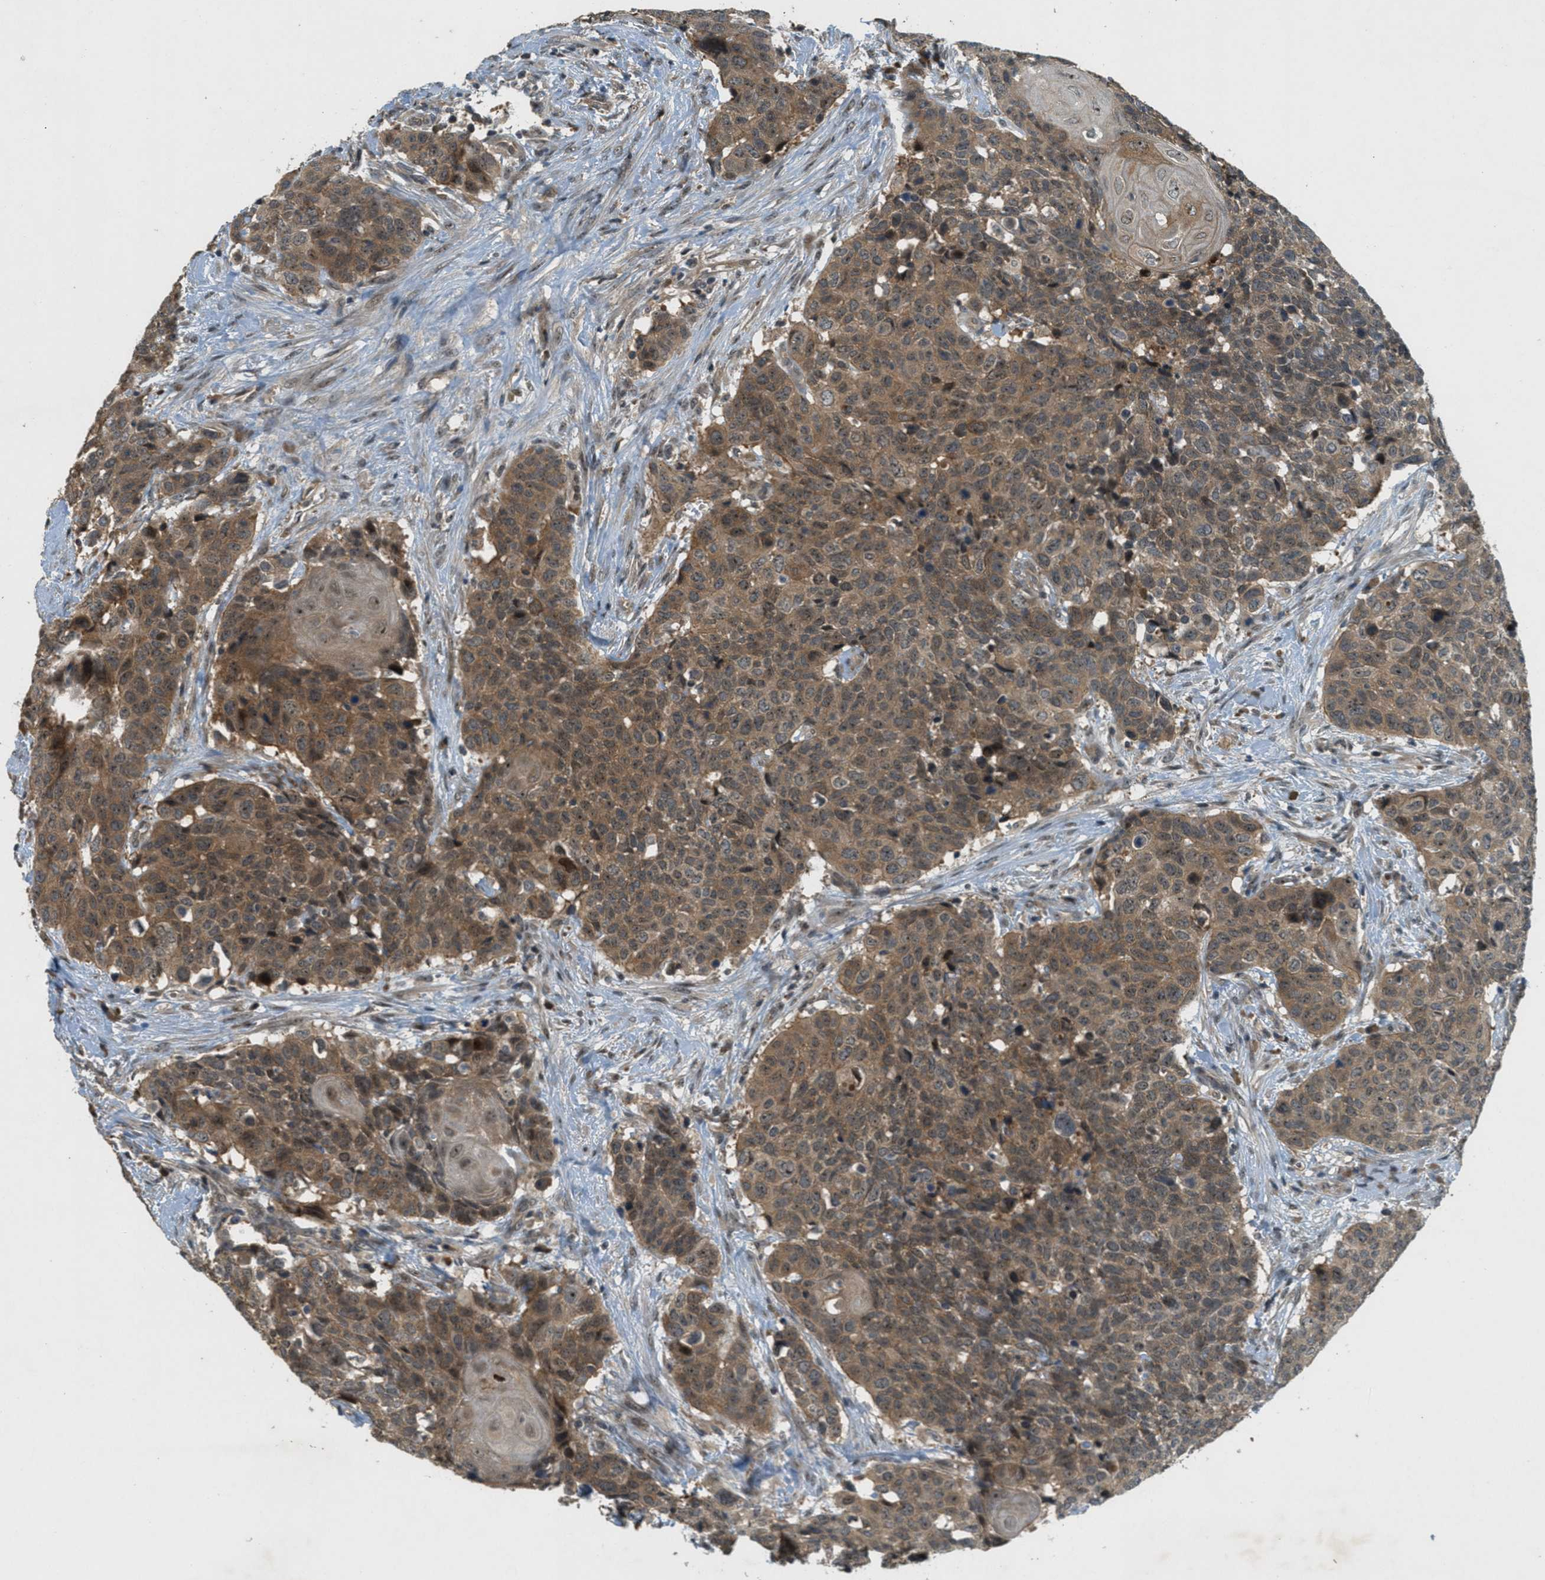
{"staining": {"intensity": "moderate", "quantity": ">75%", "location": "cytoplasmic/membranous"}, "tissue": "head and neck cancer", "cell_type": "Tumor cells", "image_type": "cancer", "snomed": [{"axis": "morphology", "description": "Squamous cell carcinoma, NOS"}, {"axis": "topography", "description": "Head-Neck"}], "caption": "This photomicrograph demonstrates immunohistochemistry (IHC) staining of human head and neck cancer, with medium moderate cytoplasmic/membranous staining in approximately >75% of tumor cells.", "gene": "STK11", "patient": {"sex": "male", "age": 66}}